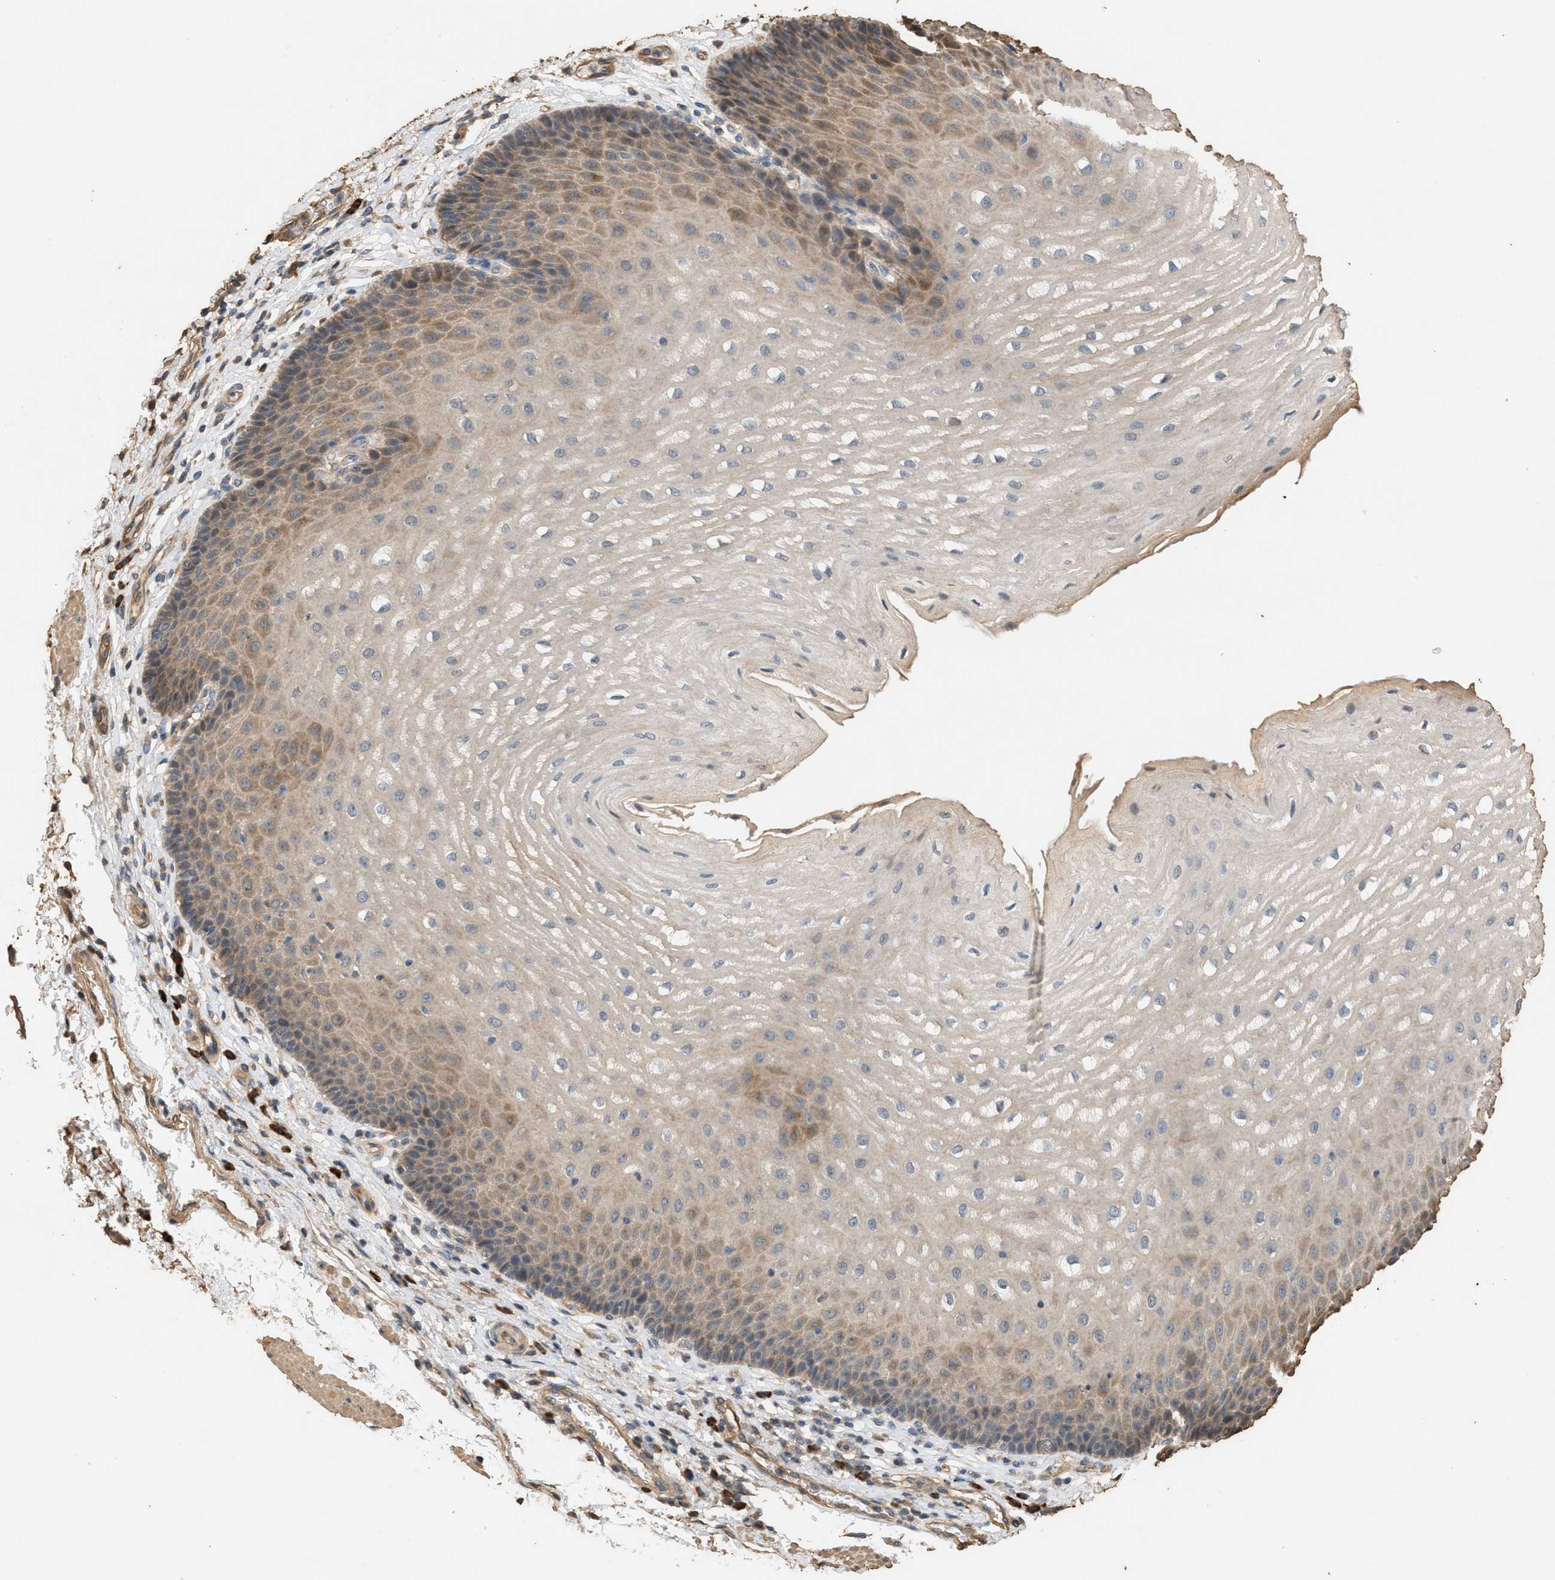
{"staining": {"intensity": "moderate", "quantity": ">75%", "location": "cytoplasmic/membranous"}, "tissue": "esophagus", "cell_type": "Squamous epithelial cells", "image_type": "normal", "snomed": [{"axis": "morphology", "description": "Normal tissue, NOS"}, {"axis": "topography", "description": "Esophagus"}], "caption": "This photomicrograph shows normal esophagus stained with immunohistochemistry (IHC) to label a protein in brown. The cytoplasmic/membranous of squamous epithelial cells show moderate positivity for the protein. Nuclei are counter-stained blue.", "gene": "DCAF7", "patient": {"sex": "male", "age": 54}}